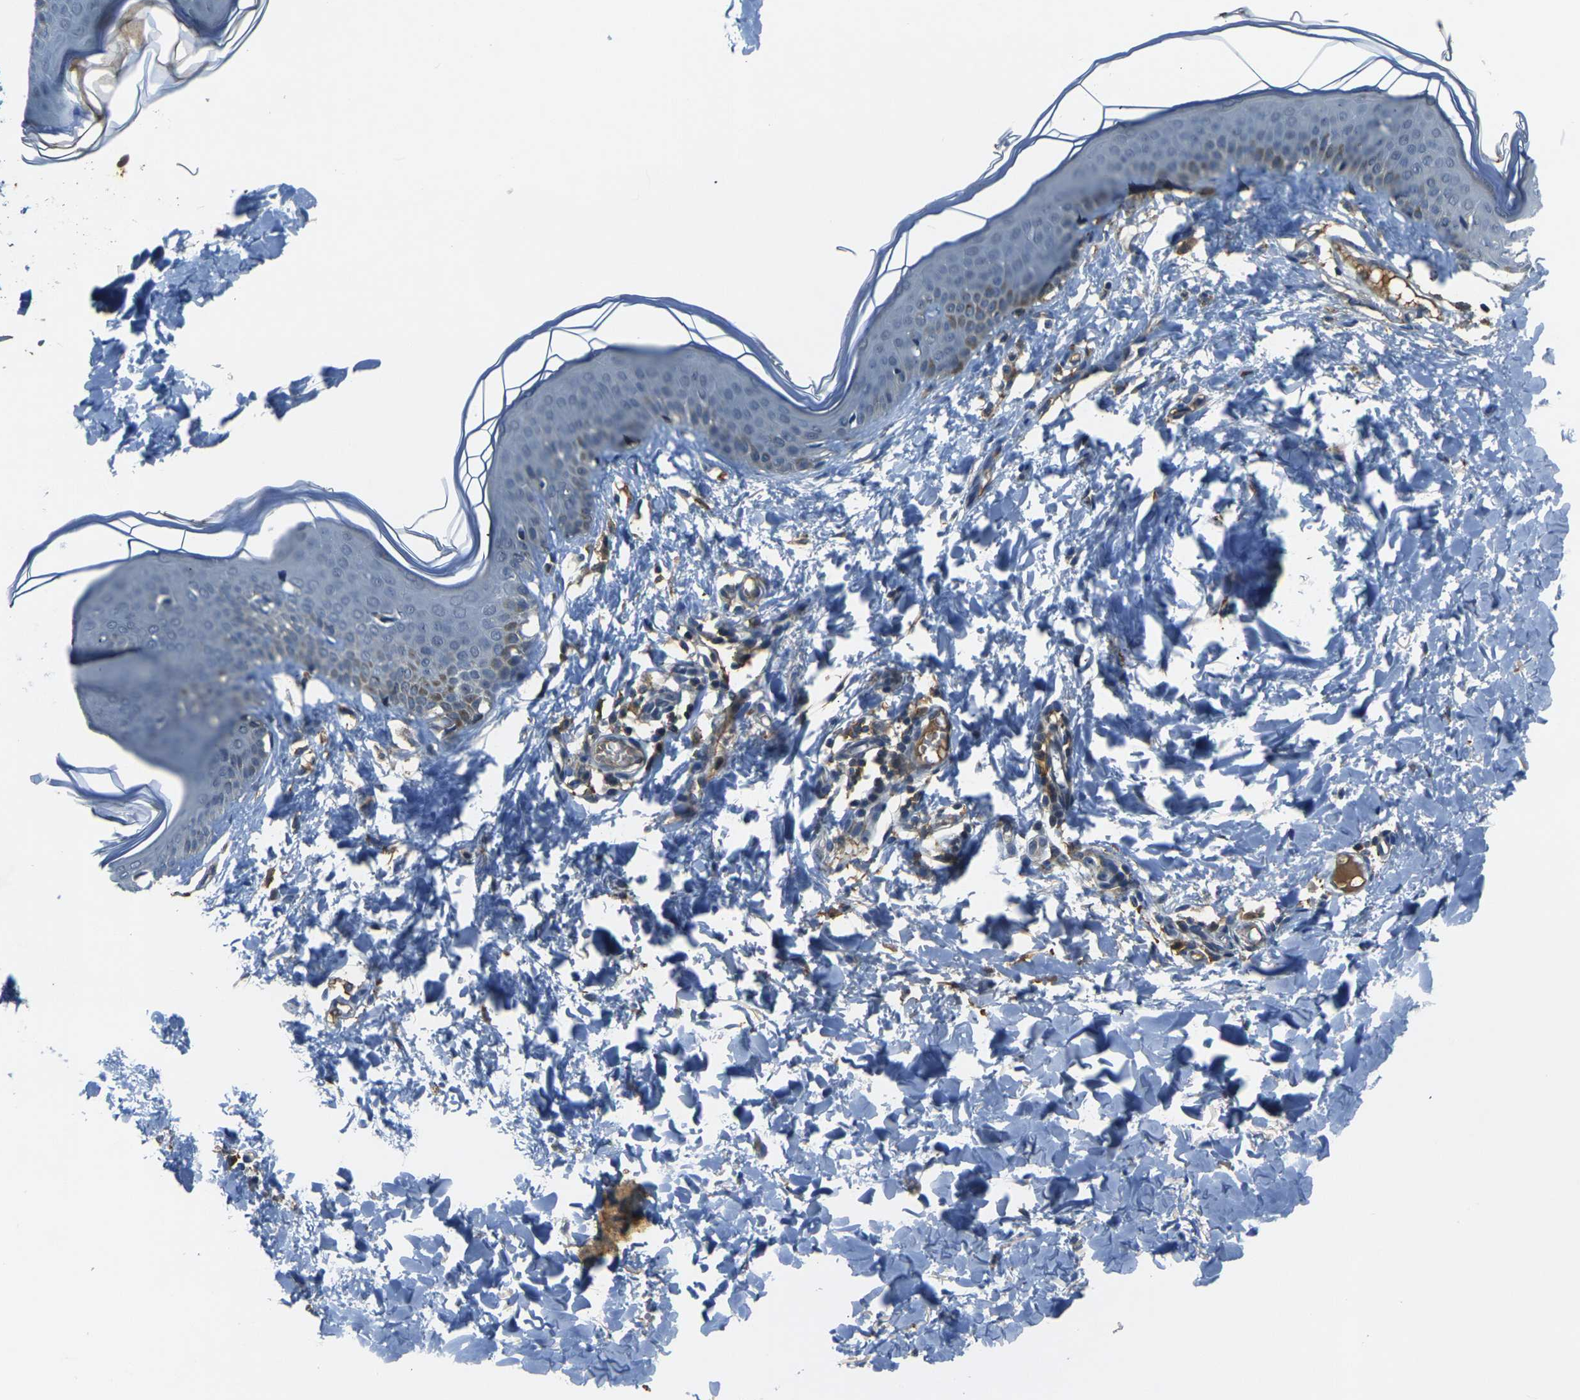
{"staining": {"intensity": "negative", "quantity": "none", "location": "none"}, "tissue": "skin", "cell_type": "Fibroblasts", "image_type": "normal", "snomed": [{"axis": "morphology", "description": "Normal tissue, NOS"}, {"axis": "topography", "description": "Skin"}], "caption": "Fibroblasts show no significant expression in unremarkable skin. (Stains: DAB immunohistochemistry with hematoxylin counter stain, Microscopy: brightfield microscopy at high magnification).", "gene": "PIGL", "patient": {"sex": "female", "age": 17}}